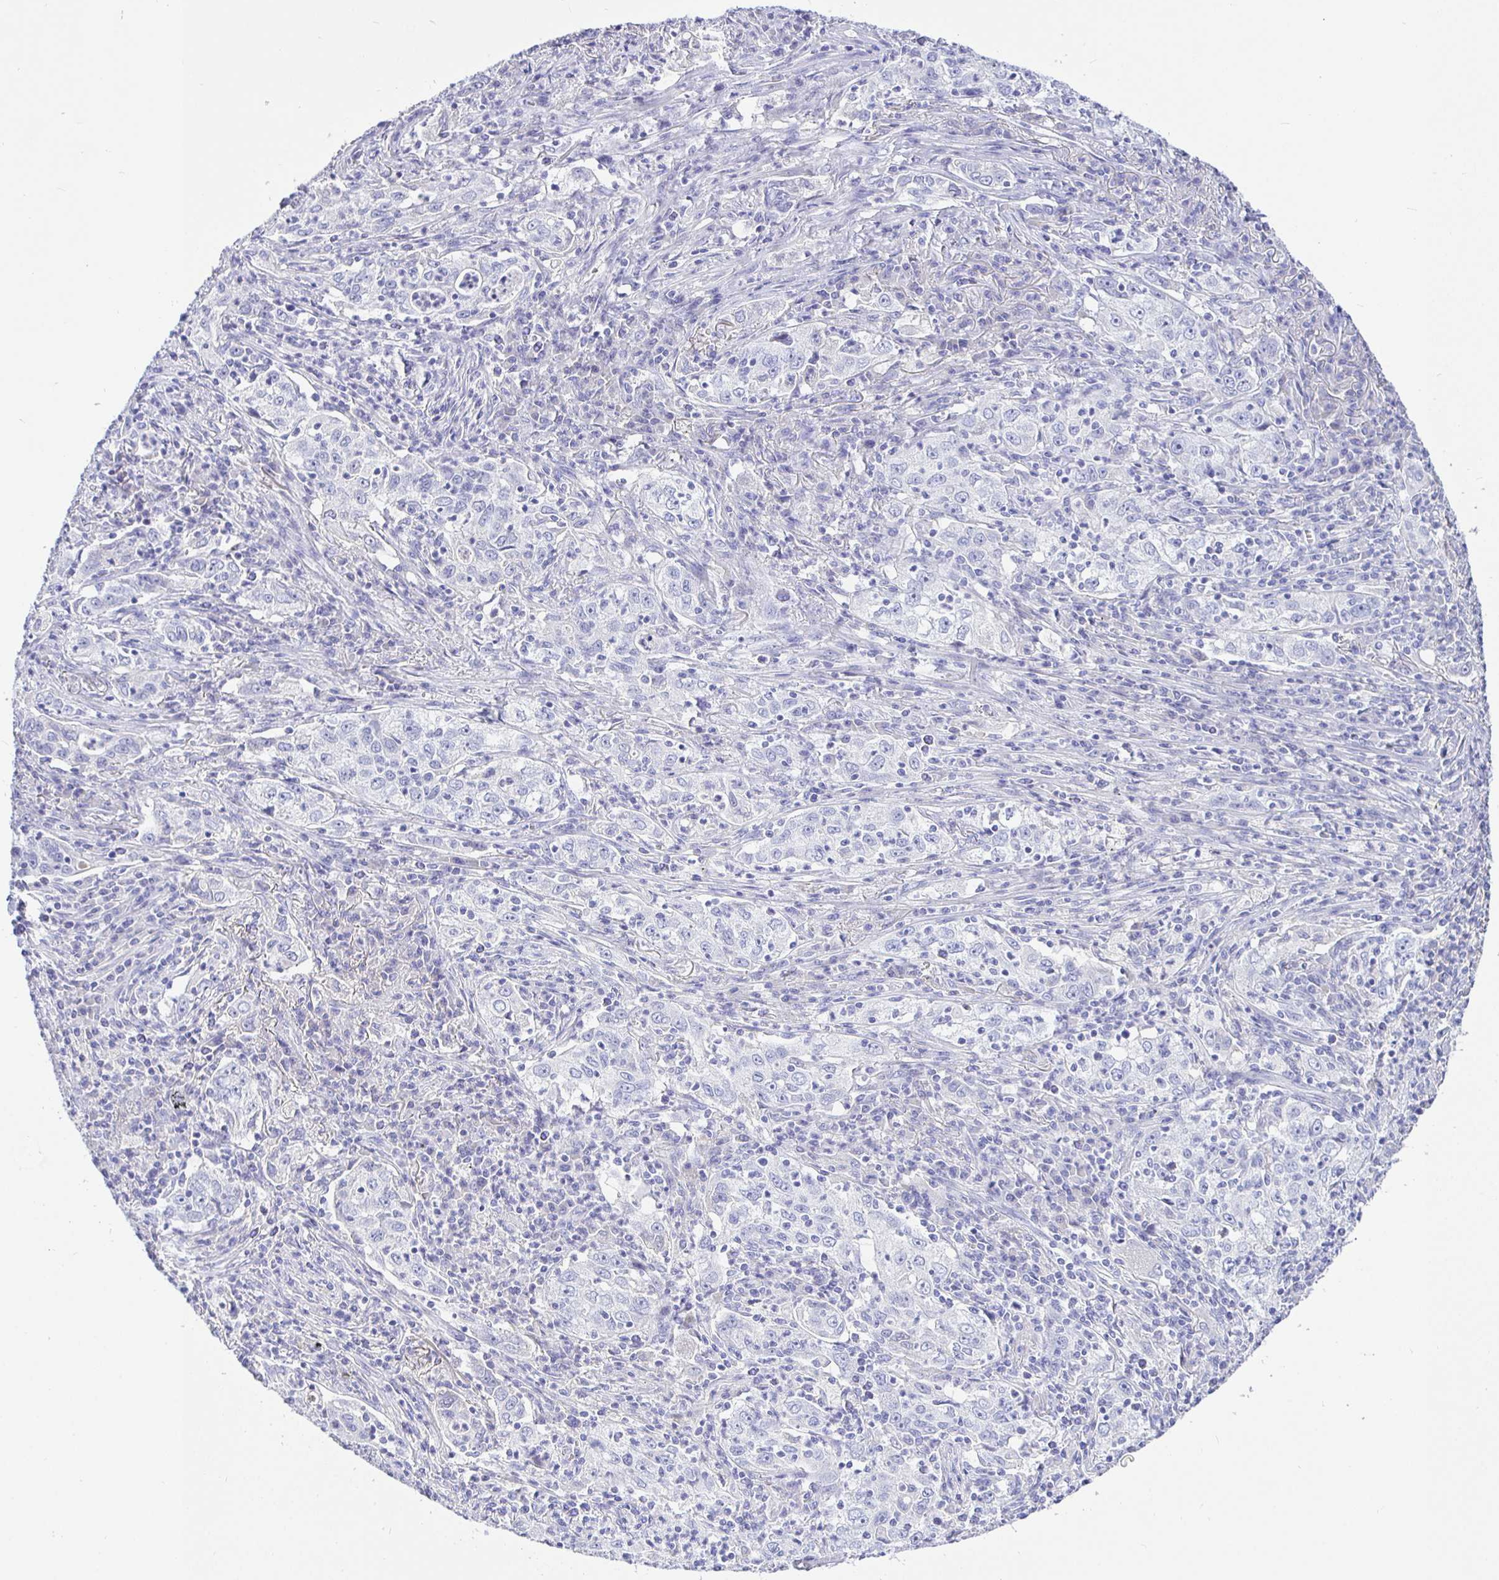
{"staining": {"intensity": "negative", "quantity": "none", "location": "none"}, "tissue": "lung cancer", "cell_type": "Tumor cells", "image_type": "cancer", "snomed": [{"axis": "morphology", "description": "Squamous cell carcinoma, NOS"}, {"axis": "topography", "description": "Lung"}], "caption": "This histopathology image is of lung cancer stained with immunohistochemistry to label a protein in brown with the nuclei are counter-stained blue. There is no expression in tumor cells.", "gene": "TPTE", "patient": {"sex": "male", "age": 71}}